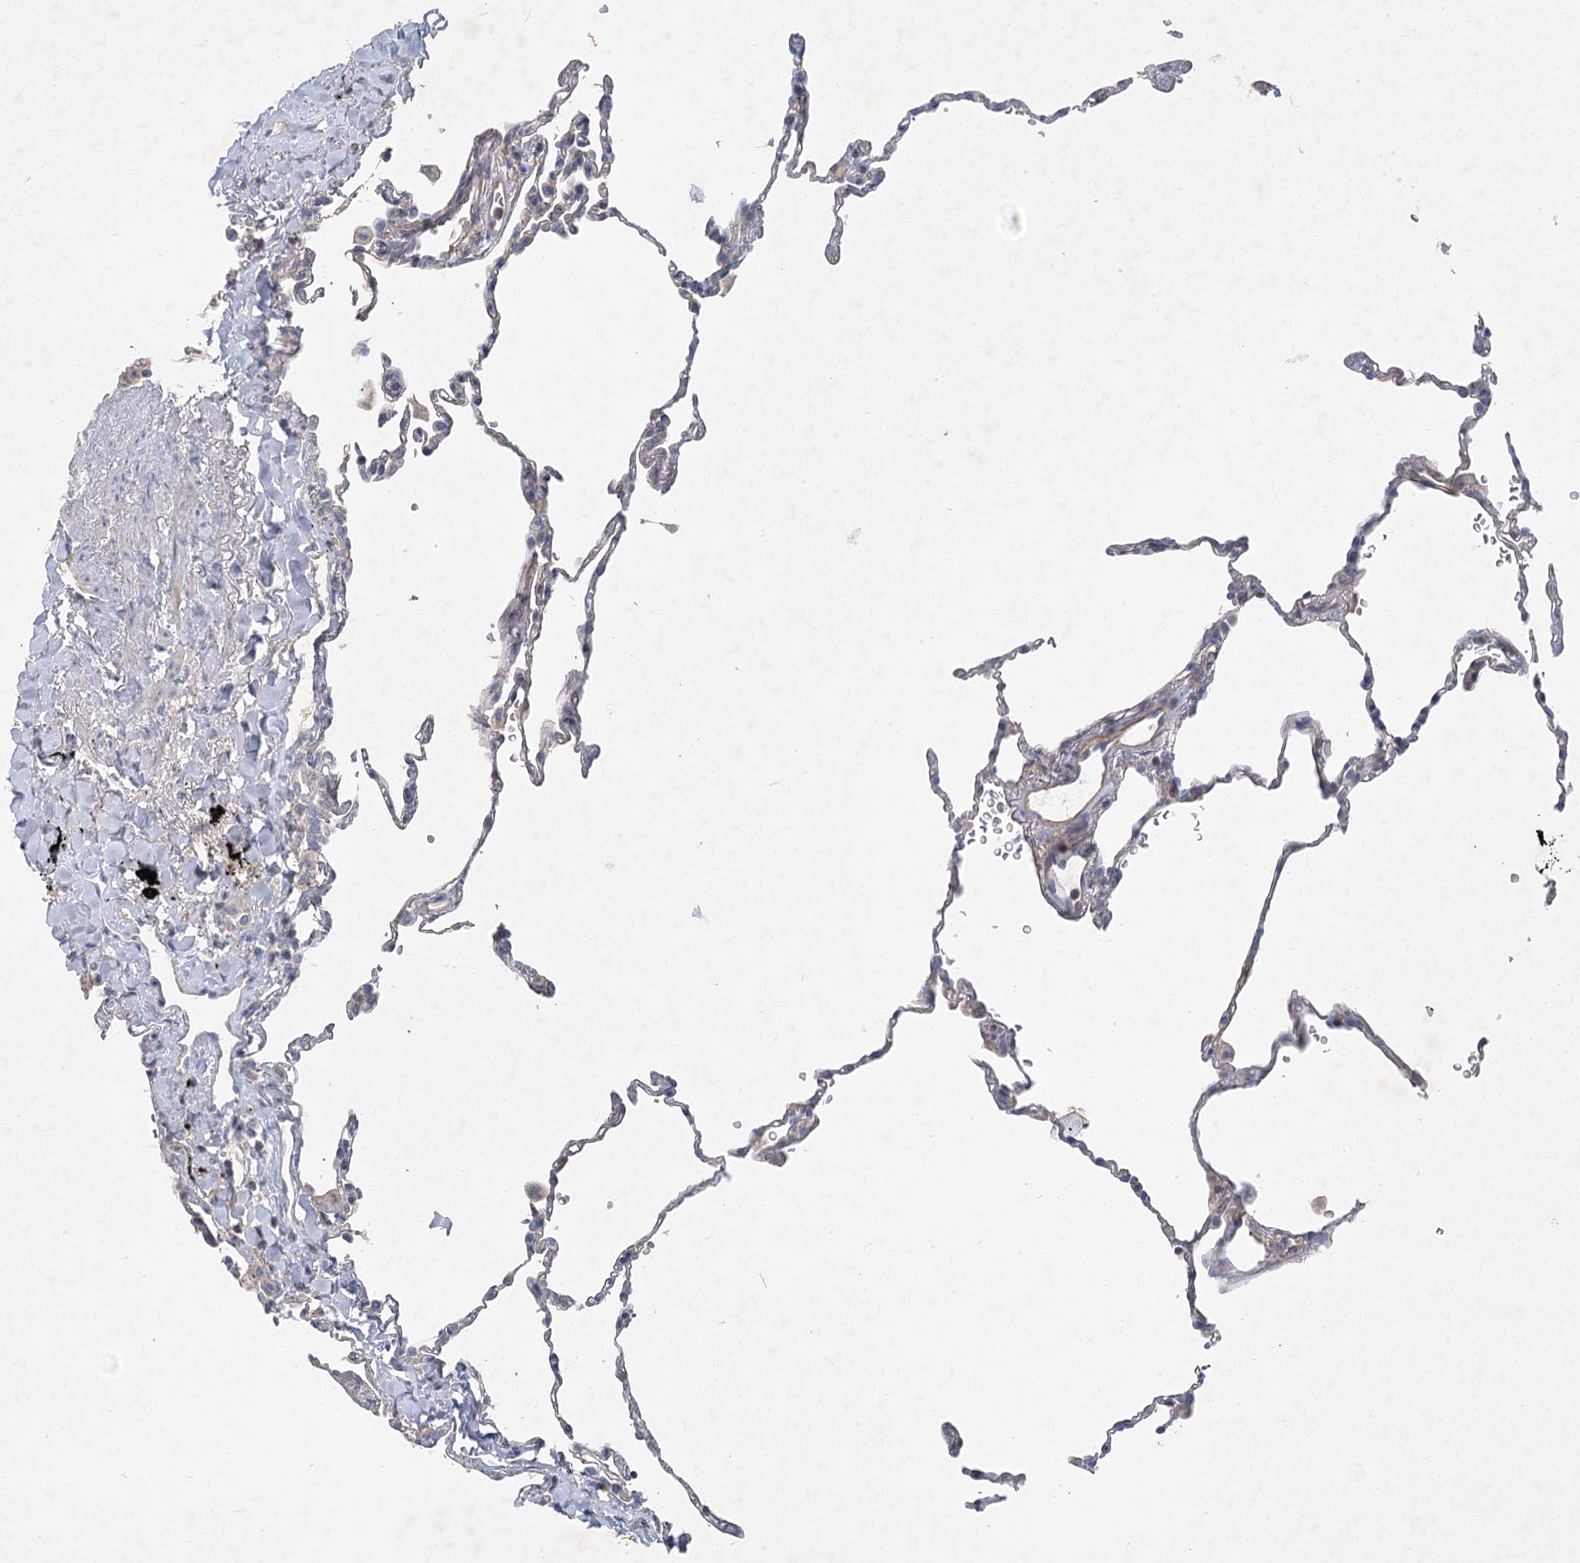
{"staining": {"intensity": "weak", "quantity": "<25%", "location": "cytoplasmic/membranous"}, "tissue": "lung", "cell_type": "Alveolar cells", "image_type": "normal", "snomed": [{"axis": "morphology", "description": "Normal tissue, NOS"}, {"axis": "topography", "description": "Lung"}], "caption": "Immunohistochemistry histopathology image of benign human lung stained for a protein (brown), which displays no staining in alveolar cells.", "gene": "DNMBP", "patient": {"sex": "male", "age": 59}}